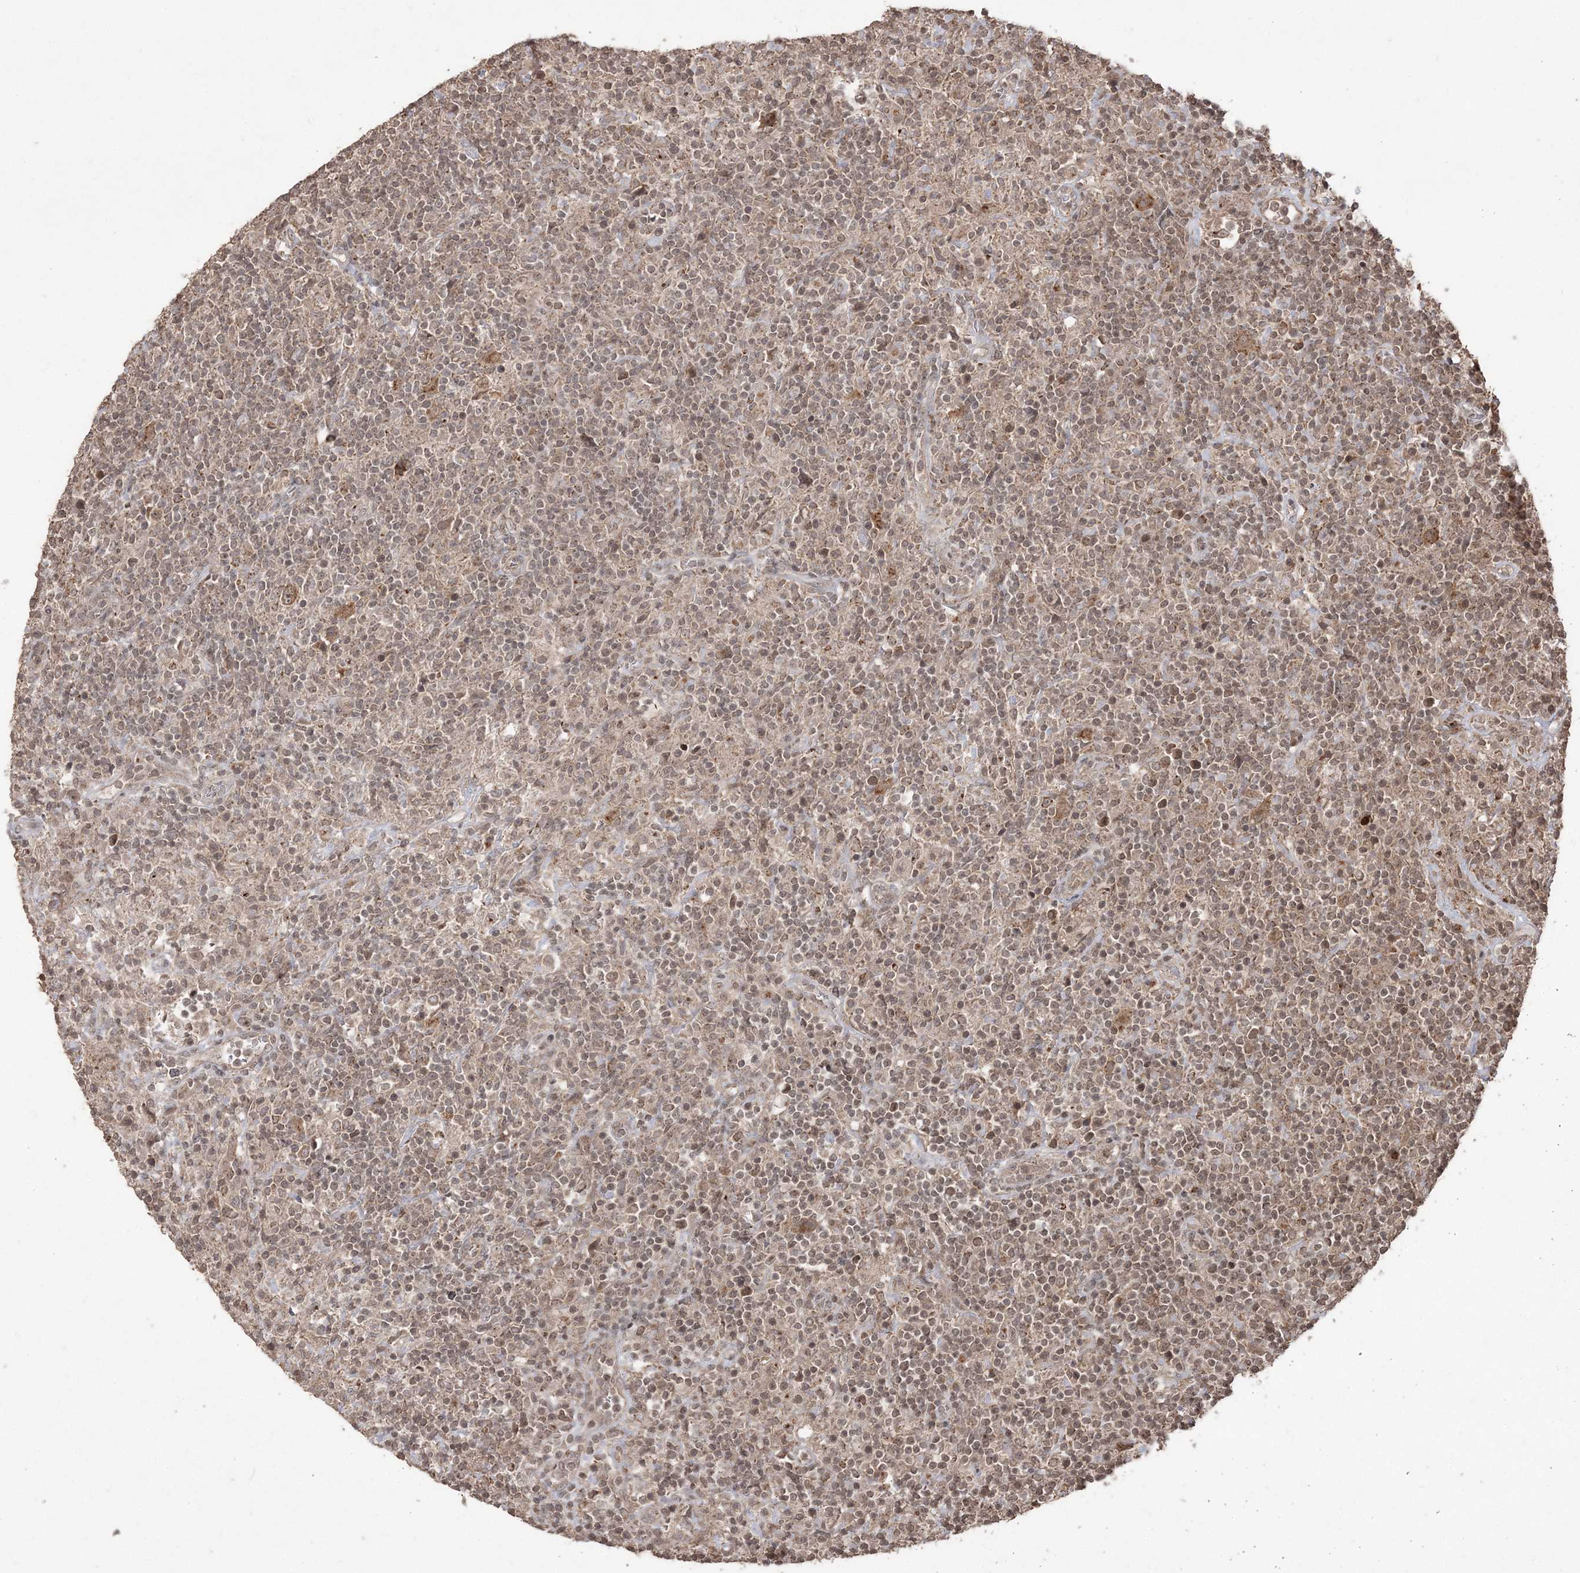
{"staining": {"intensity": "weak", "quantity": ">75%", "location": "cytoplasmic/membranous"}, "tissue": "lymphoma", "cell_type": "Tumor cells", "image_type": "cancer", "snomed": [{"axis": "morphology", "description": "Hodgkin's disease, NOS"}, {"axis": "topography", "description": "Lymph node"}], "caption": "Hodgkin's disease stained with immunohistochemistry (IHC) reveals weak cytoplasmic/membranous staining in approximately >75% of tumor cells. (DAB (3,3'-diaminobenzidine) IHC, brown staining for protein, blue staining for nuclei).", "gene": "EHHADH", "patient": {"sex": "male", "age": 70}}